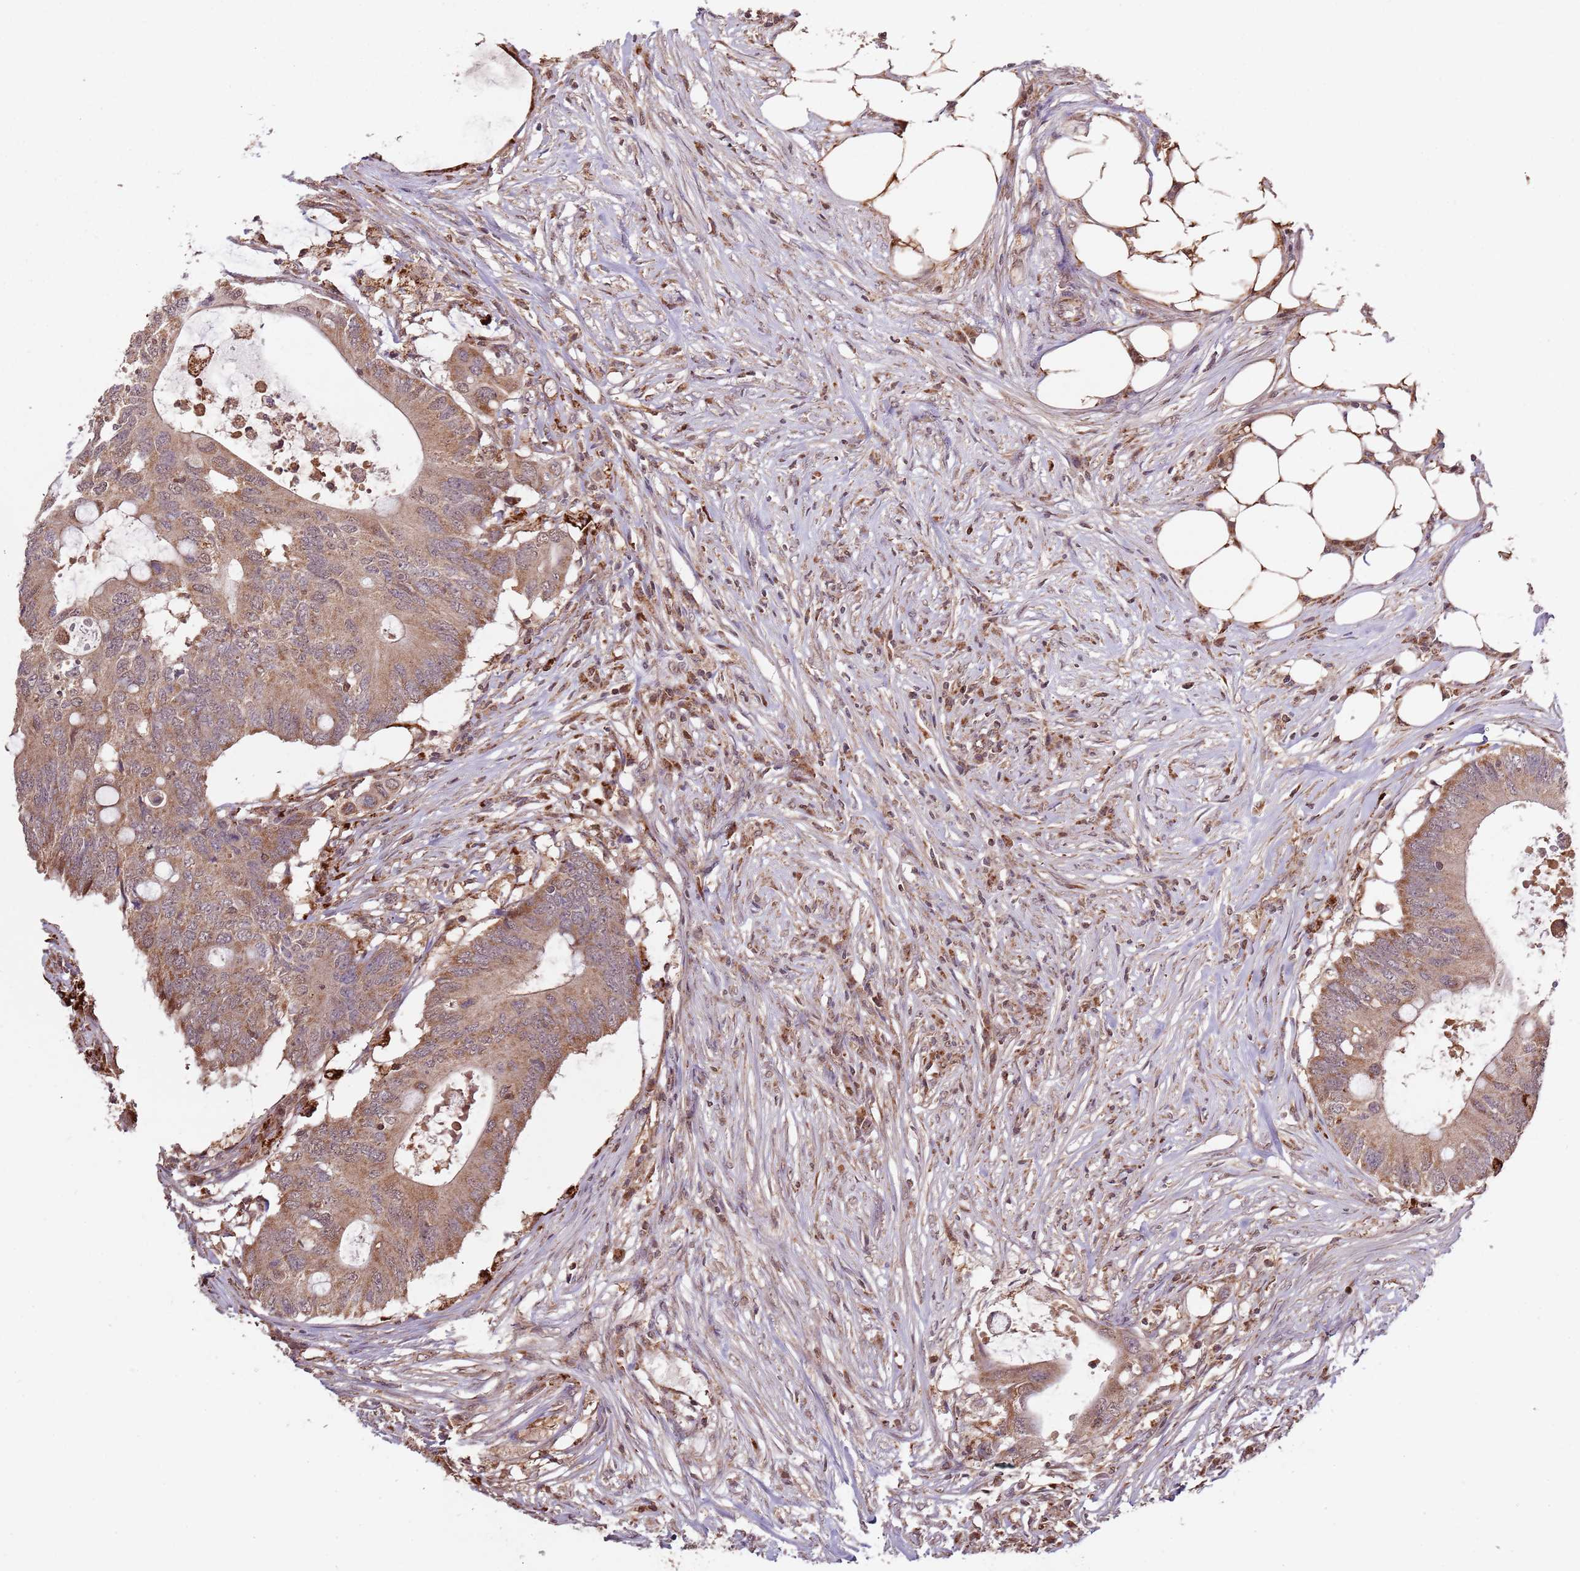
{"staining": {"intensity": "moderate", "quantity": ">75%", "location": "cytoplasmic/membranous"}, "tissue": "colorectal cancer", "cell_type": "Tumor cells", "image_type": "cancer", "snomed": [{"axis": "morphology", "description": "Adenocarcinoma, NOS"}, {"axis": "topography", "description": "Colon"}], "caption": "The immunohistochemical stain highlights moderate cytoplasmic/membranous expression in tumor cells of colorectal cancer (adenocarcinoma) tissue. The staining was performed using DAB (3,3'-diaminobenzidine), with brown indicating positive protein expression. Nuclei are stained blue with hematoxylin.", "gene": "IL17RD", "patient": {"sex": "male", "age": 71}}